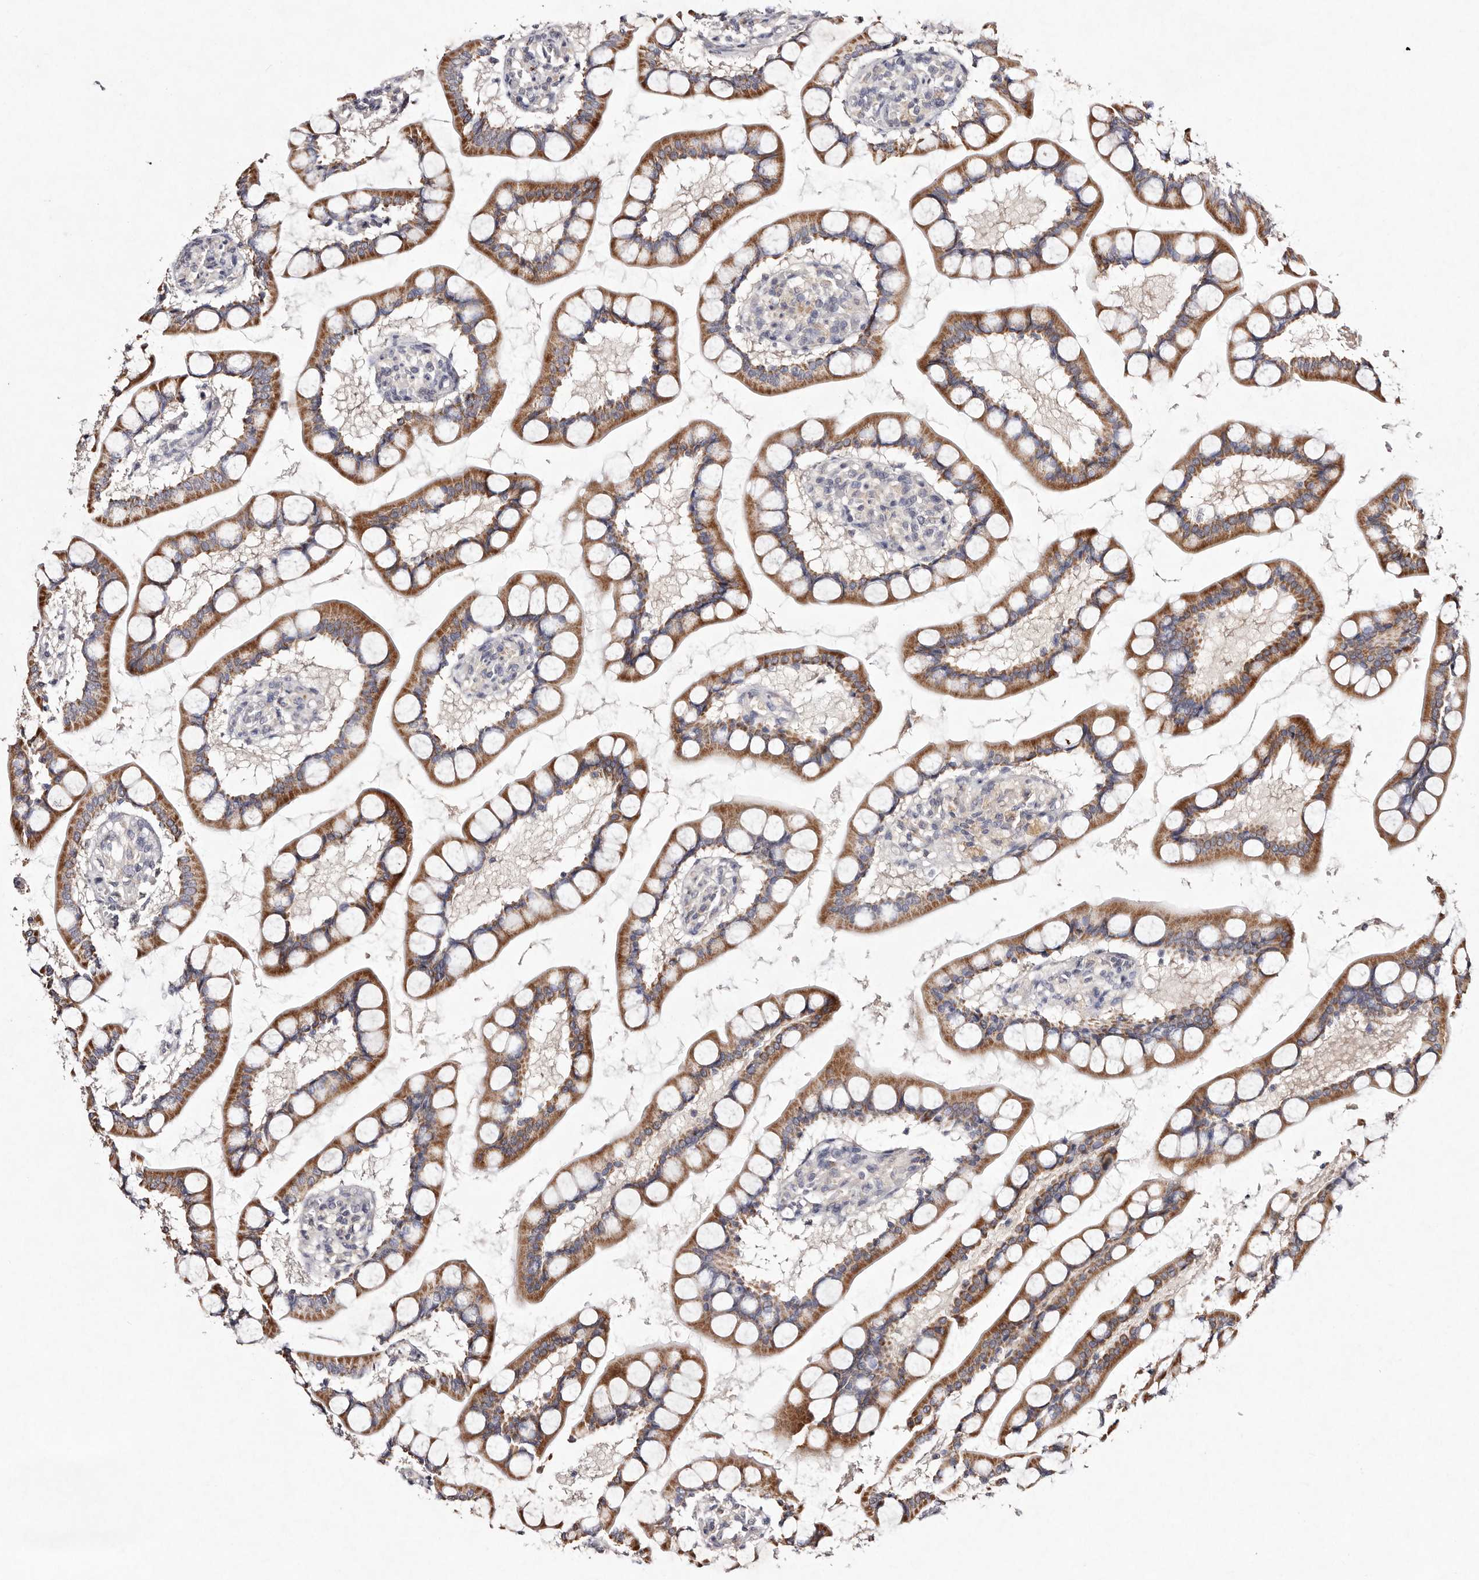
{"staining": {"intensity": "moderate", "quantity": ">75%", "location": "cytoplasmic/membranous"}, "tissue": "small intestine", "cell_type": "Glandular cells", "image_type": "normal", "snomed": [{"axis": "morphology", "description": "Normal tissue, NOS"}, {"axis": "topography", "description": "Small intestine"}], "caption": "IHC photomicrograph of benign human small intestine stained for a protein (brown), which exhibits medium levels of moderate cytoplasmic/membranous staining in approximately >75% of glandular cells.", "gene": "TSC2", "patient": {"sex": "male", "age": 52}}